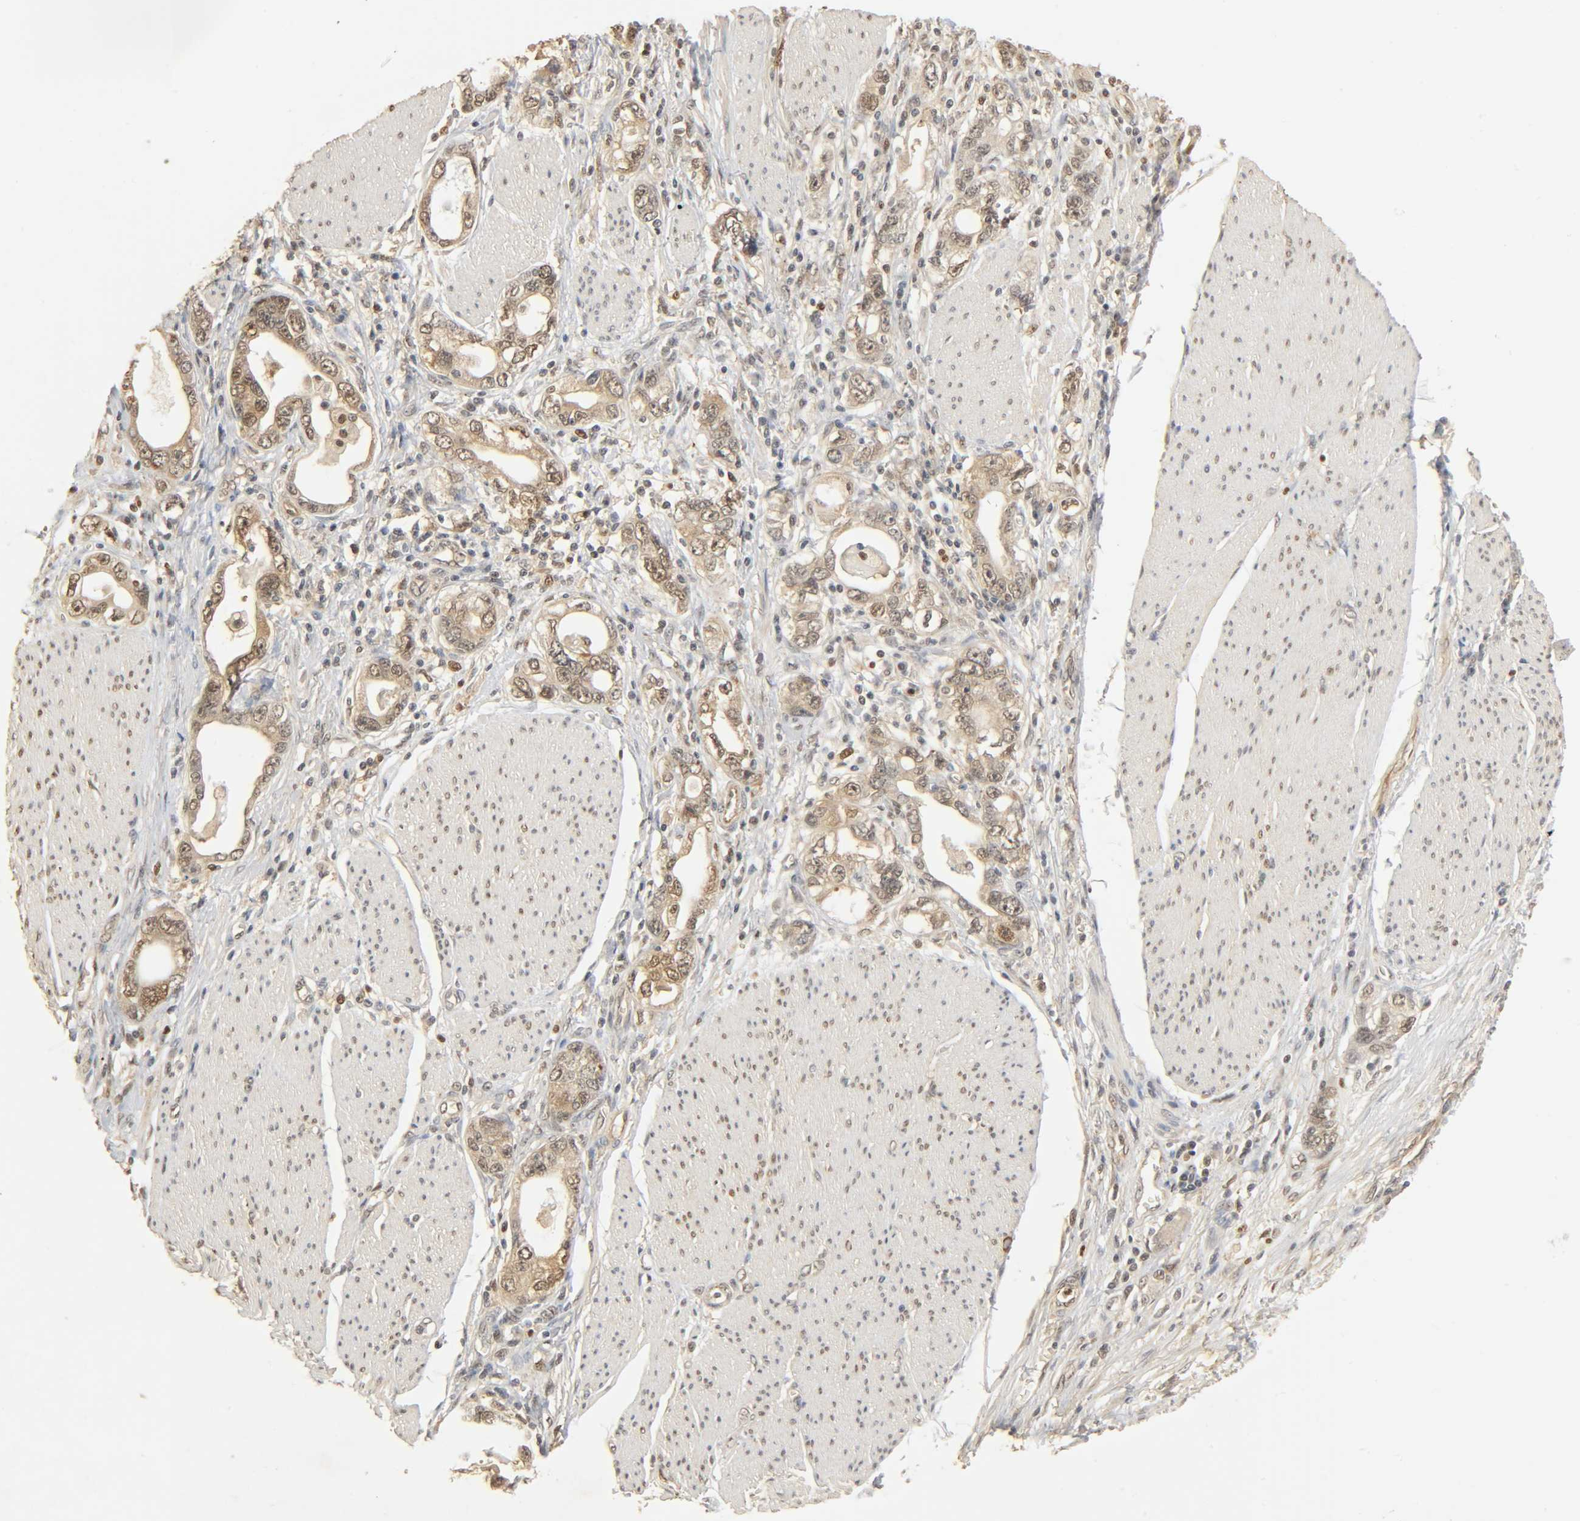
{"staining": {"intensity": "weak", "quantity": ">75%", "location": "cytoplasmic/membranous,nuclear"}, "tissue": "stomach cancer", "cell_type": "Tumor cells", "image_type": "cancer", "snomed": [{"axis": "morphology", "description": "Adenocarcinoma, NOS"}, {"axis": "topography", "description": "Stomach, lower"}], "caption": "A brown stain shows weak cytoplasmic/membranous and nuclear expression of a protein in stomach adenocarcinoma tumor cells.", "gene": "ZFPM2", "patient": {"sex": "female", "age": 93}}